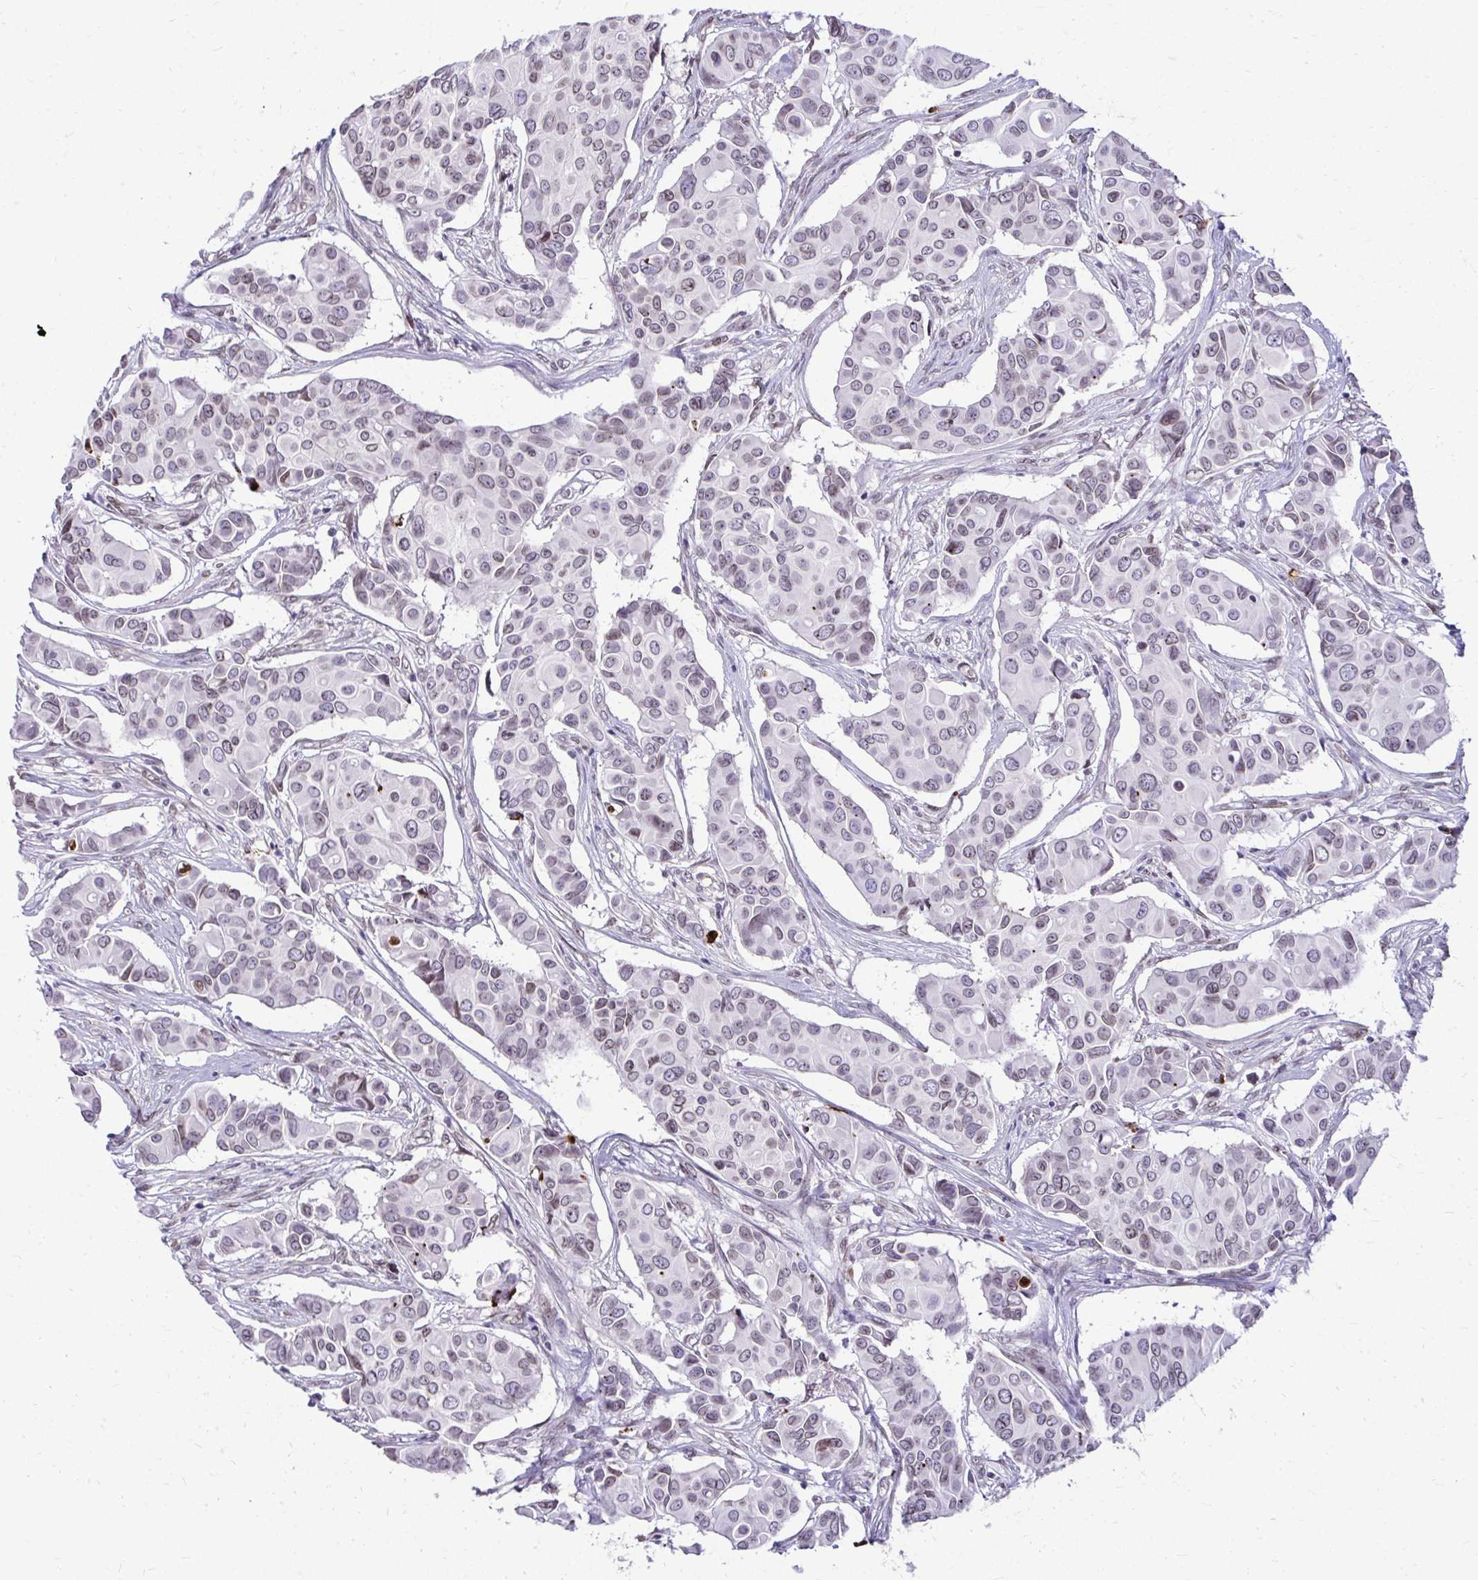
{"staining": {"intensity": "negative", "quantity": "none", "location": "none"}, "tissue": "breast cancer", "cell_type": "Tumor cells", "image_type": "cancer", "snomed": [{"axis": "morphology", "description": "Normal tissue, NOS"}, {"axis": "morphology", "description": "Duct carcinoma"}, {"axis": "topography", "description": "Skin"}, {"axis": "topography", "description": "Breast"}], "caption": "Tumor cells are negative for brown protein staining in breast intraductal carcinoma.", "gene": "BANF1", "patient": {"sex": "female", "age": 54}}